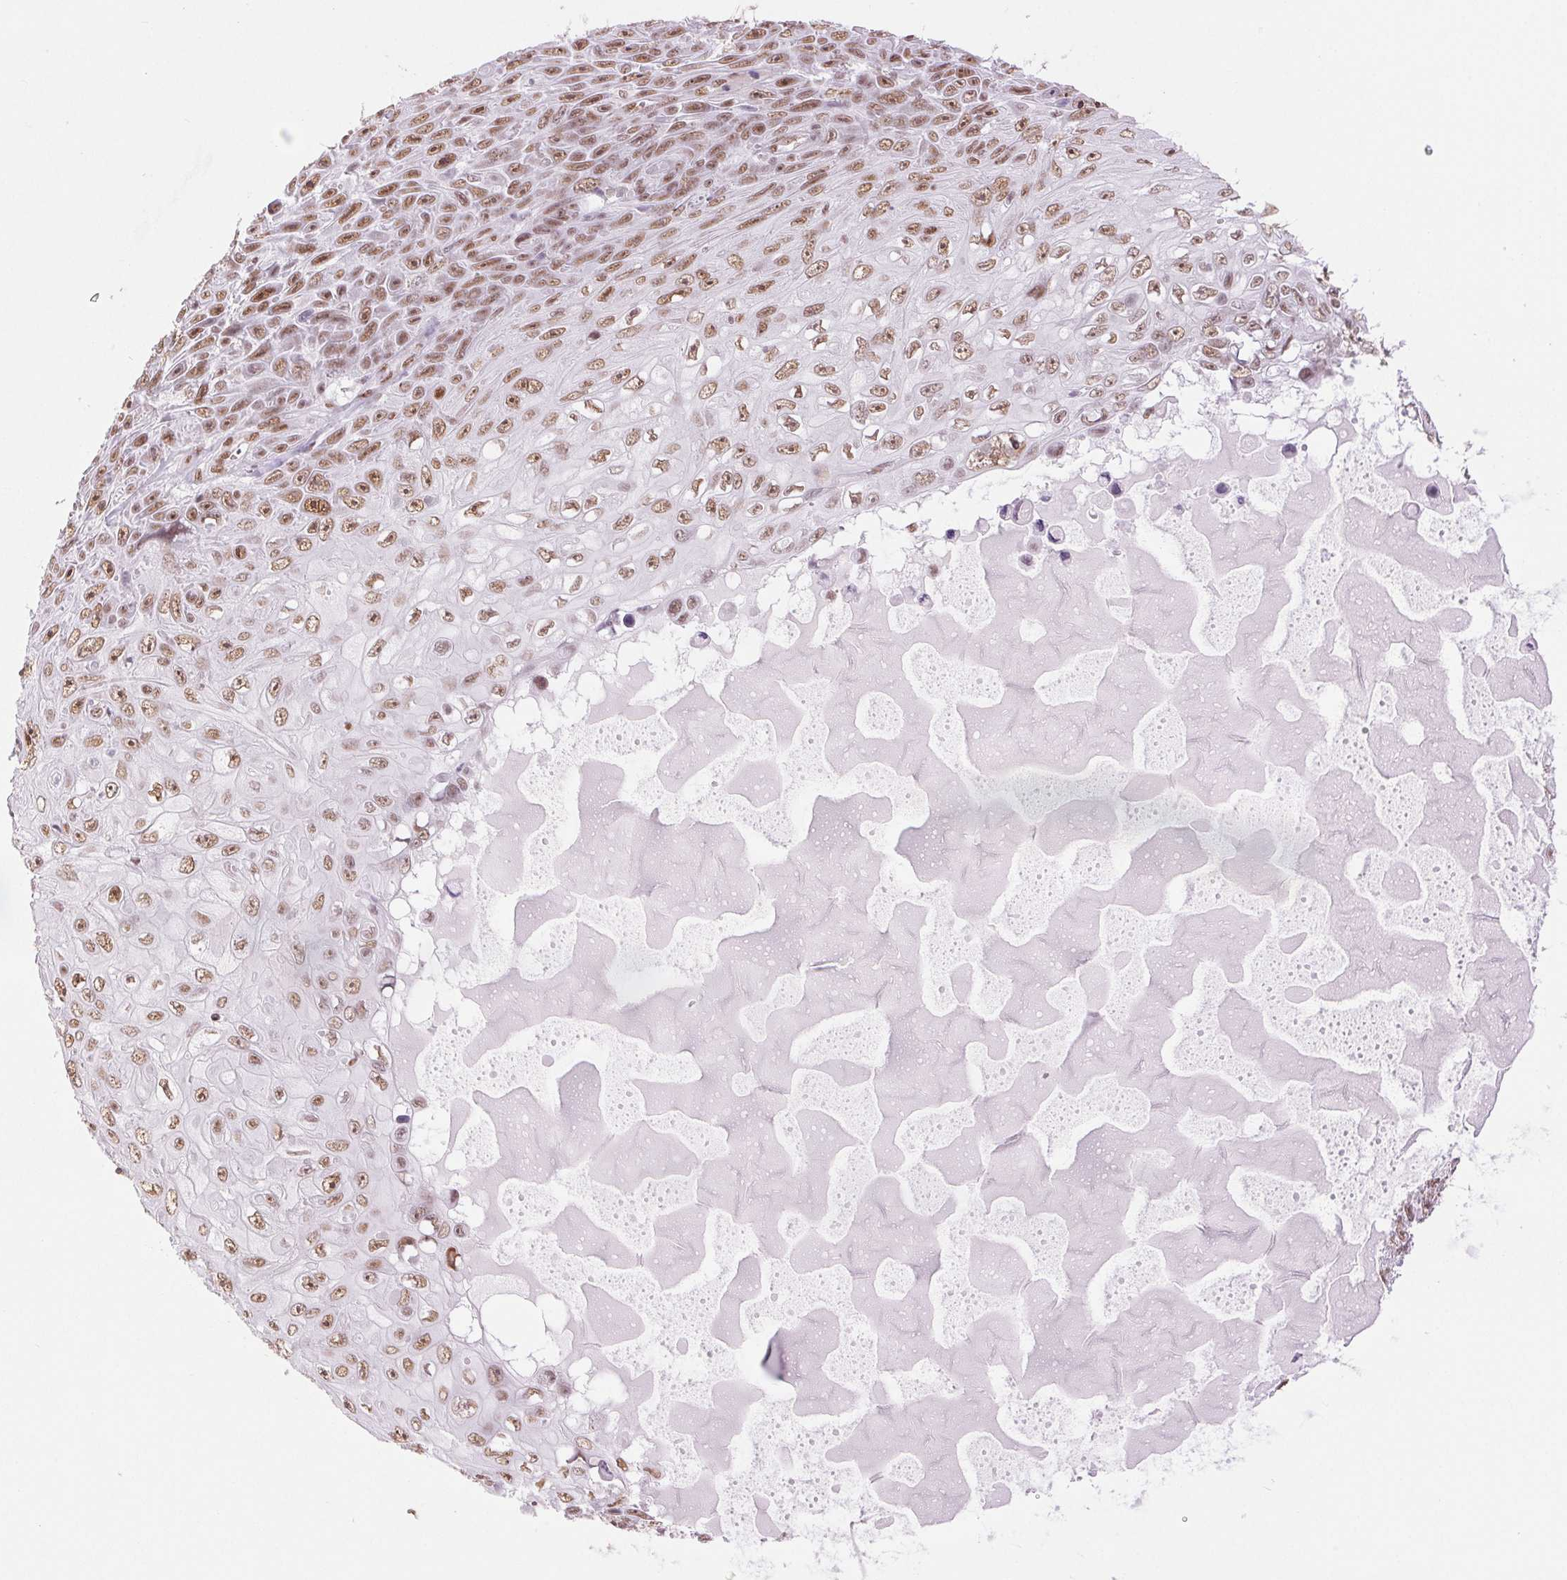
{"staining": {"intensity": "moderate", "quantity": ">75%", "location": "nuclear"}, "tissue": "skin cancer", "cell_type": "Tumor cells", "image_type": "cancer", "snomed": [{"axis": "morphology", "description": "Squamous cell carcinoma, NOS"}, {"axis": "topography", "description": "Skin"}], "caption": "A high-resolution image shows IHC staining of skin cancer, which reveals moderate nuclear expression in approximately >75% of tumor cells.", "gene": "ZFR2", "patient": {"sex": "male", "age": 82}}